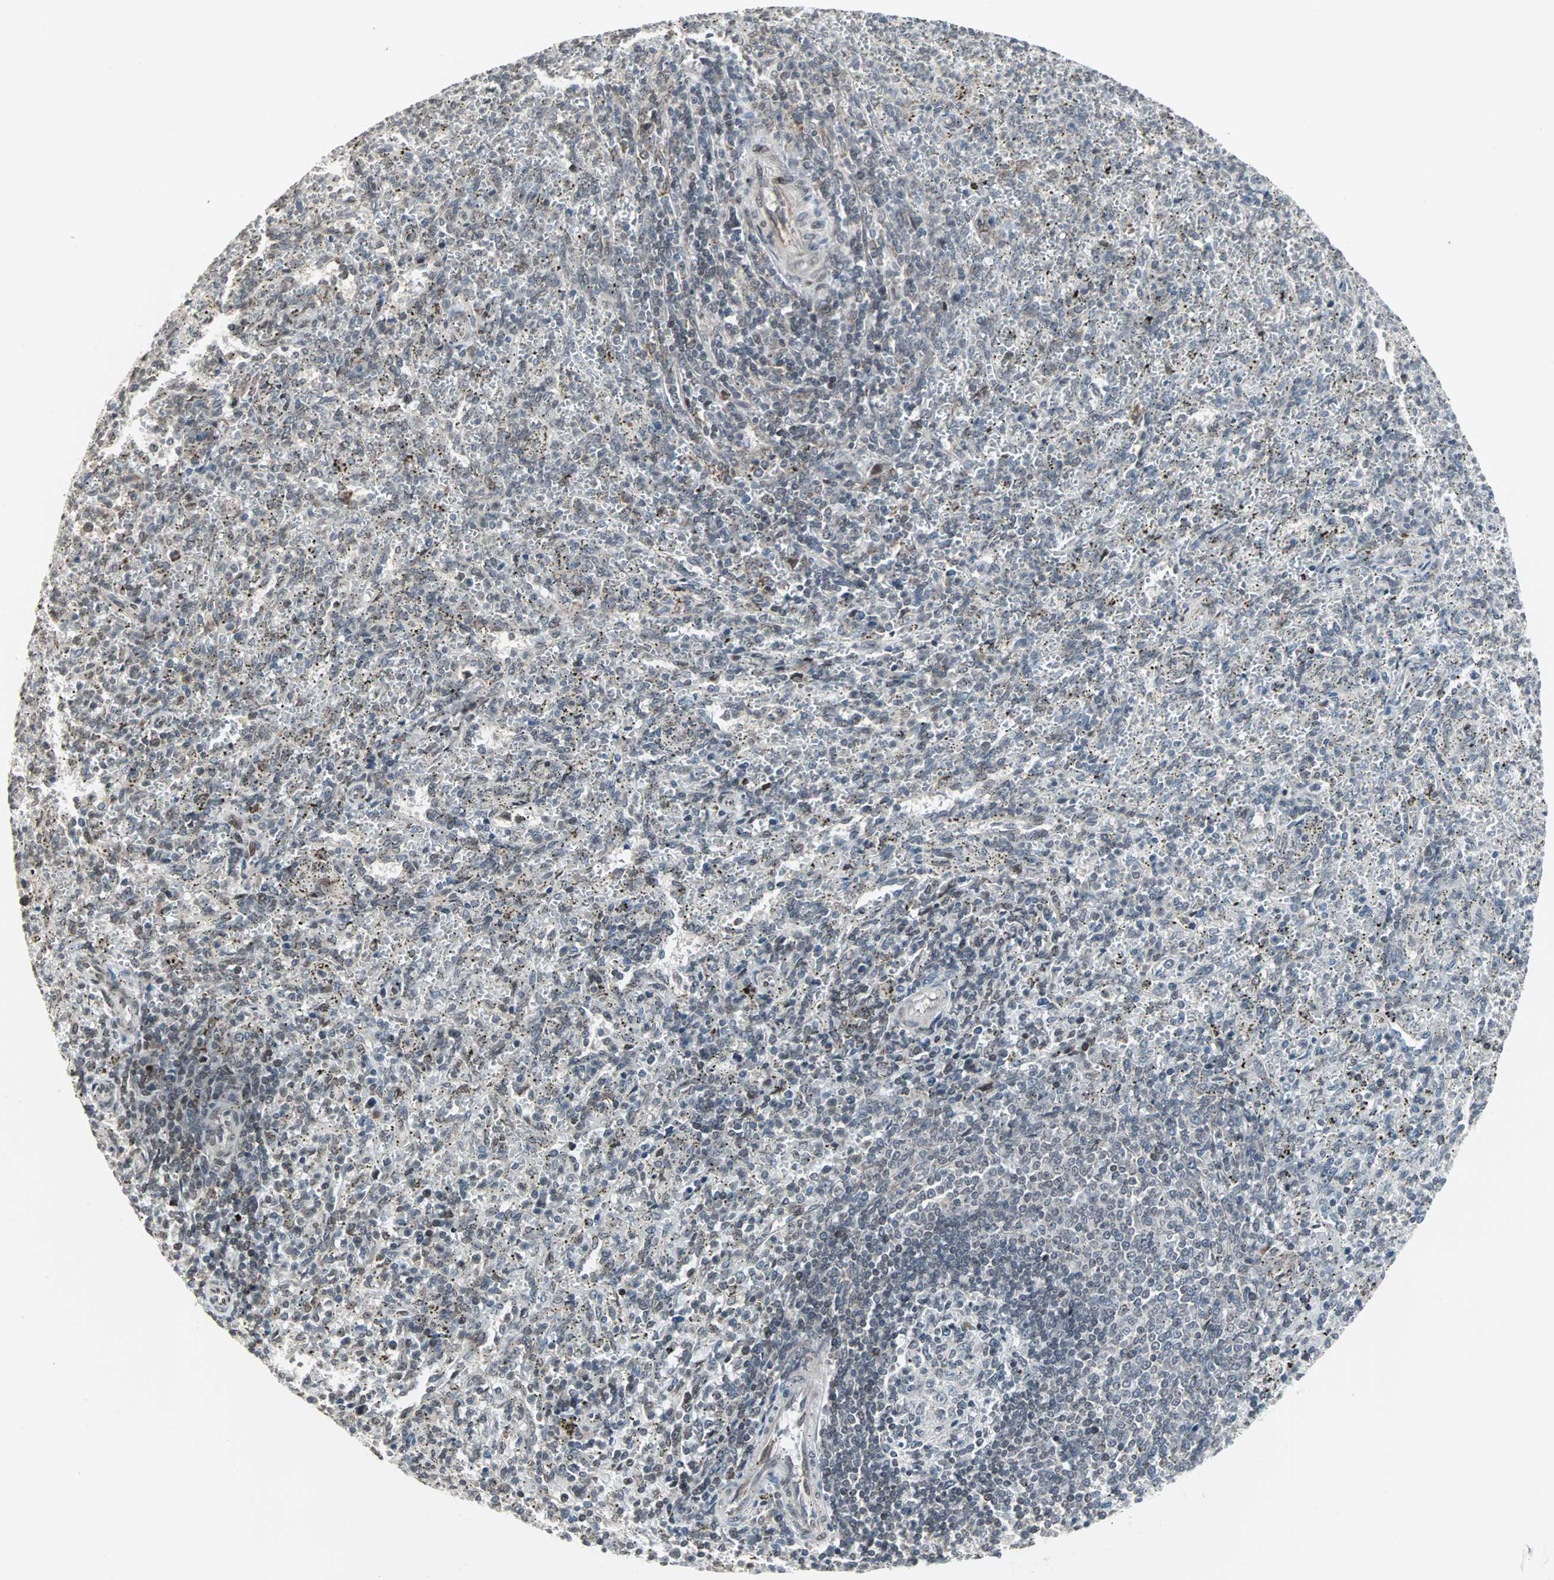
{"staining": {"intensity": "negative", "quantity": "none", "location": "none"}, "tissue": "spleen", "cell_type": "Cells in red pulp", "image_type": "normal", "snomed": [{"axis": "morphology", "description": "Normal tissue, NOS"}, {"axis": "topography", "description": "Spleen"}], "caption": "A micrograph of human spleen is negative for staining in cells in red pulp. (DAB (3,3'-diaminobenzidine) IHC with hematoxylin counter stain).", "gene": "CBLC", "patient": {"sex": "female", "age": 10}}